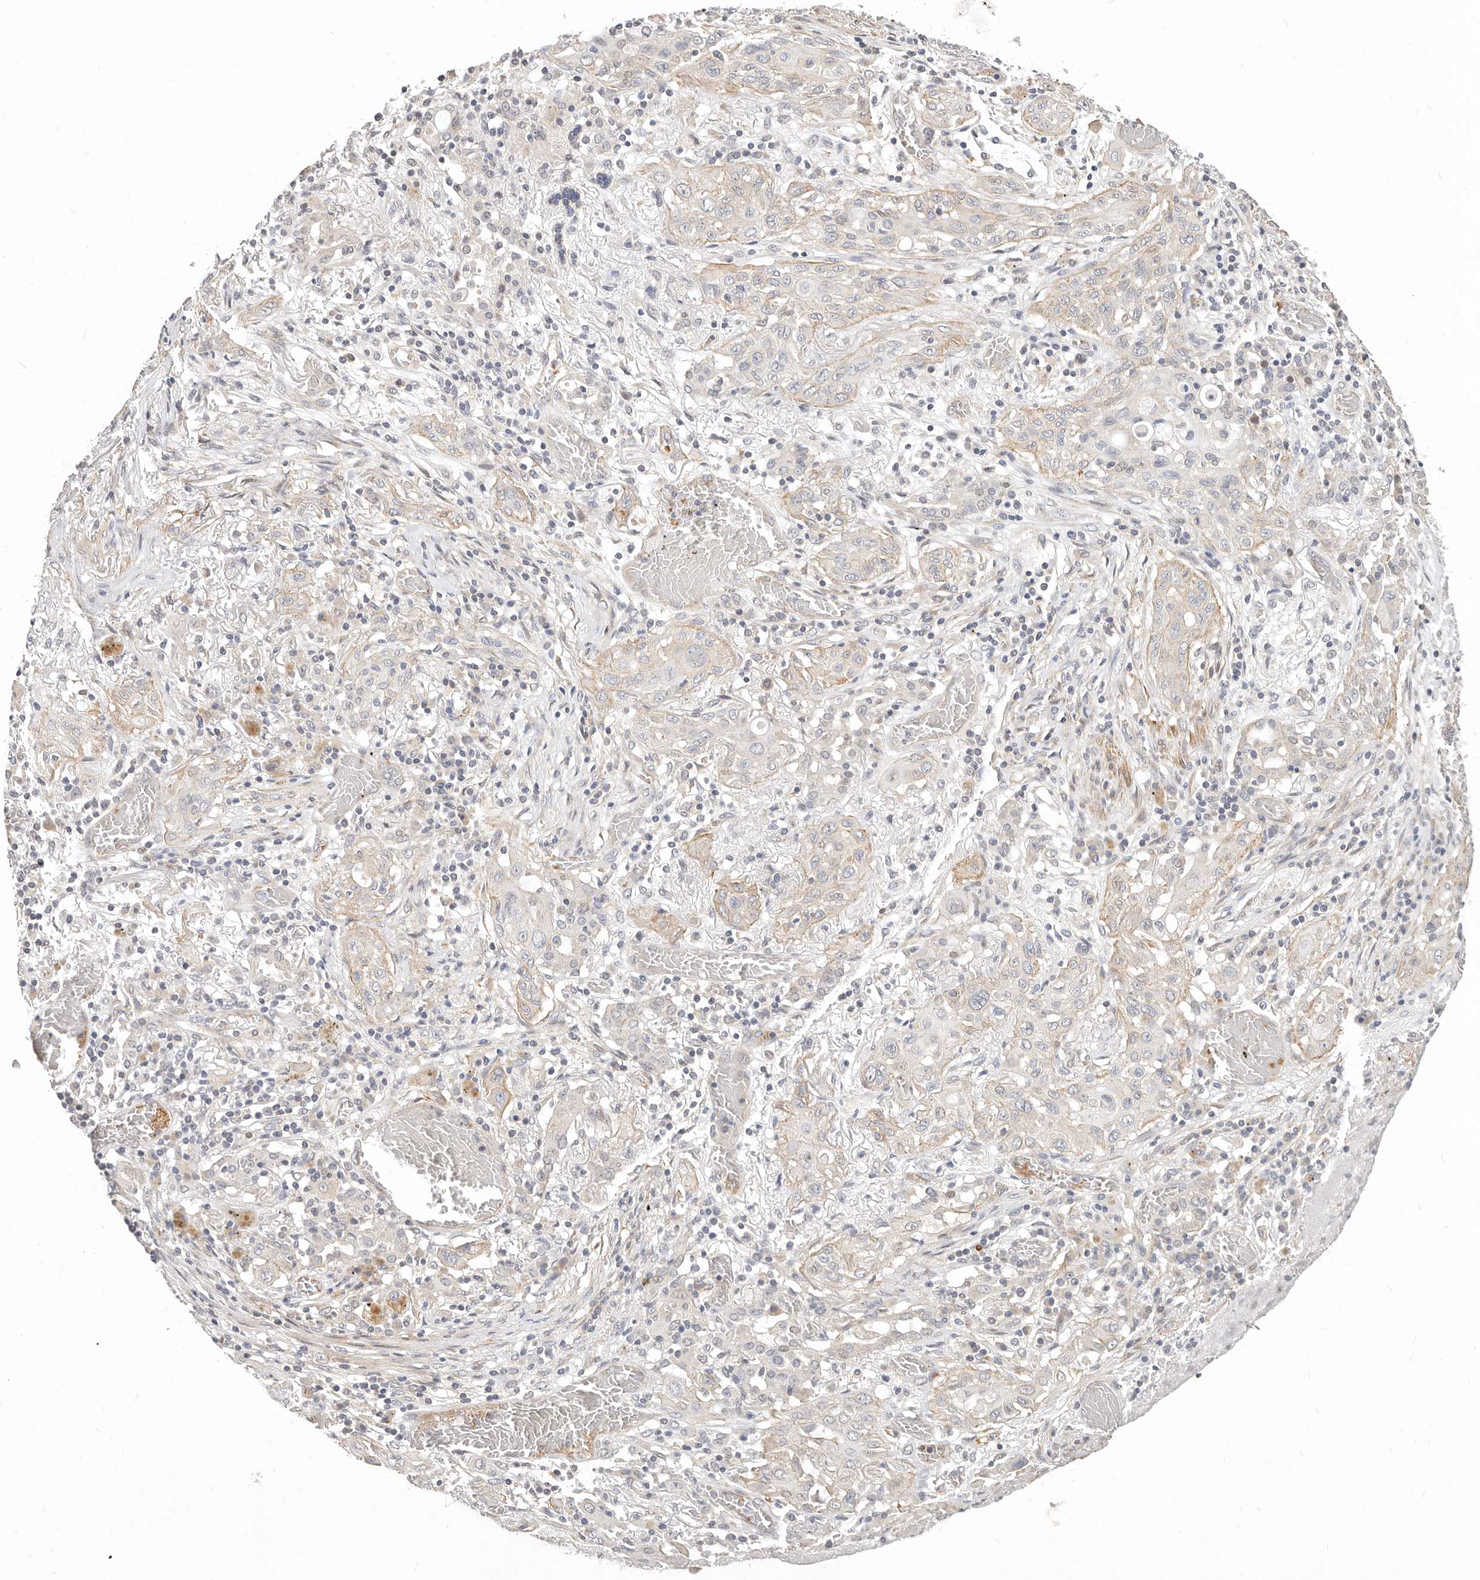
{"staining": {"intensity": "negative", "quantity": "none", "location": "none"}, "tissue": "lung cancer", "cell_type": "Tumor cells", "image_type": "cancer", "snomed": [{"axis": "morphology", "description": "Squamous cell carcinoma, NOS"}, {"axis": "topography", "description": "Lung"}], "caption": "DAB immunohistochemical staining of human lung cancer (squamous cell carcinoma) demonstrates no significant staining in tumor cells.", "gene": "ZRANB1", "patient": {"sex": "female", "age": 47}}